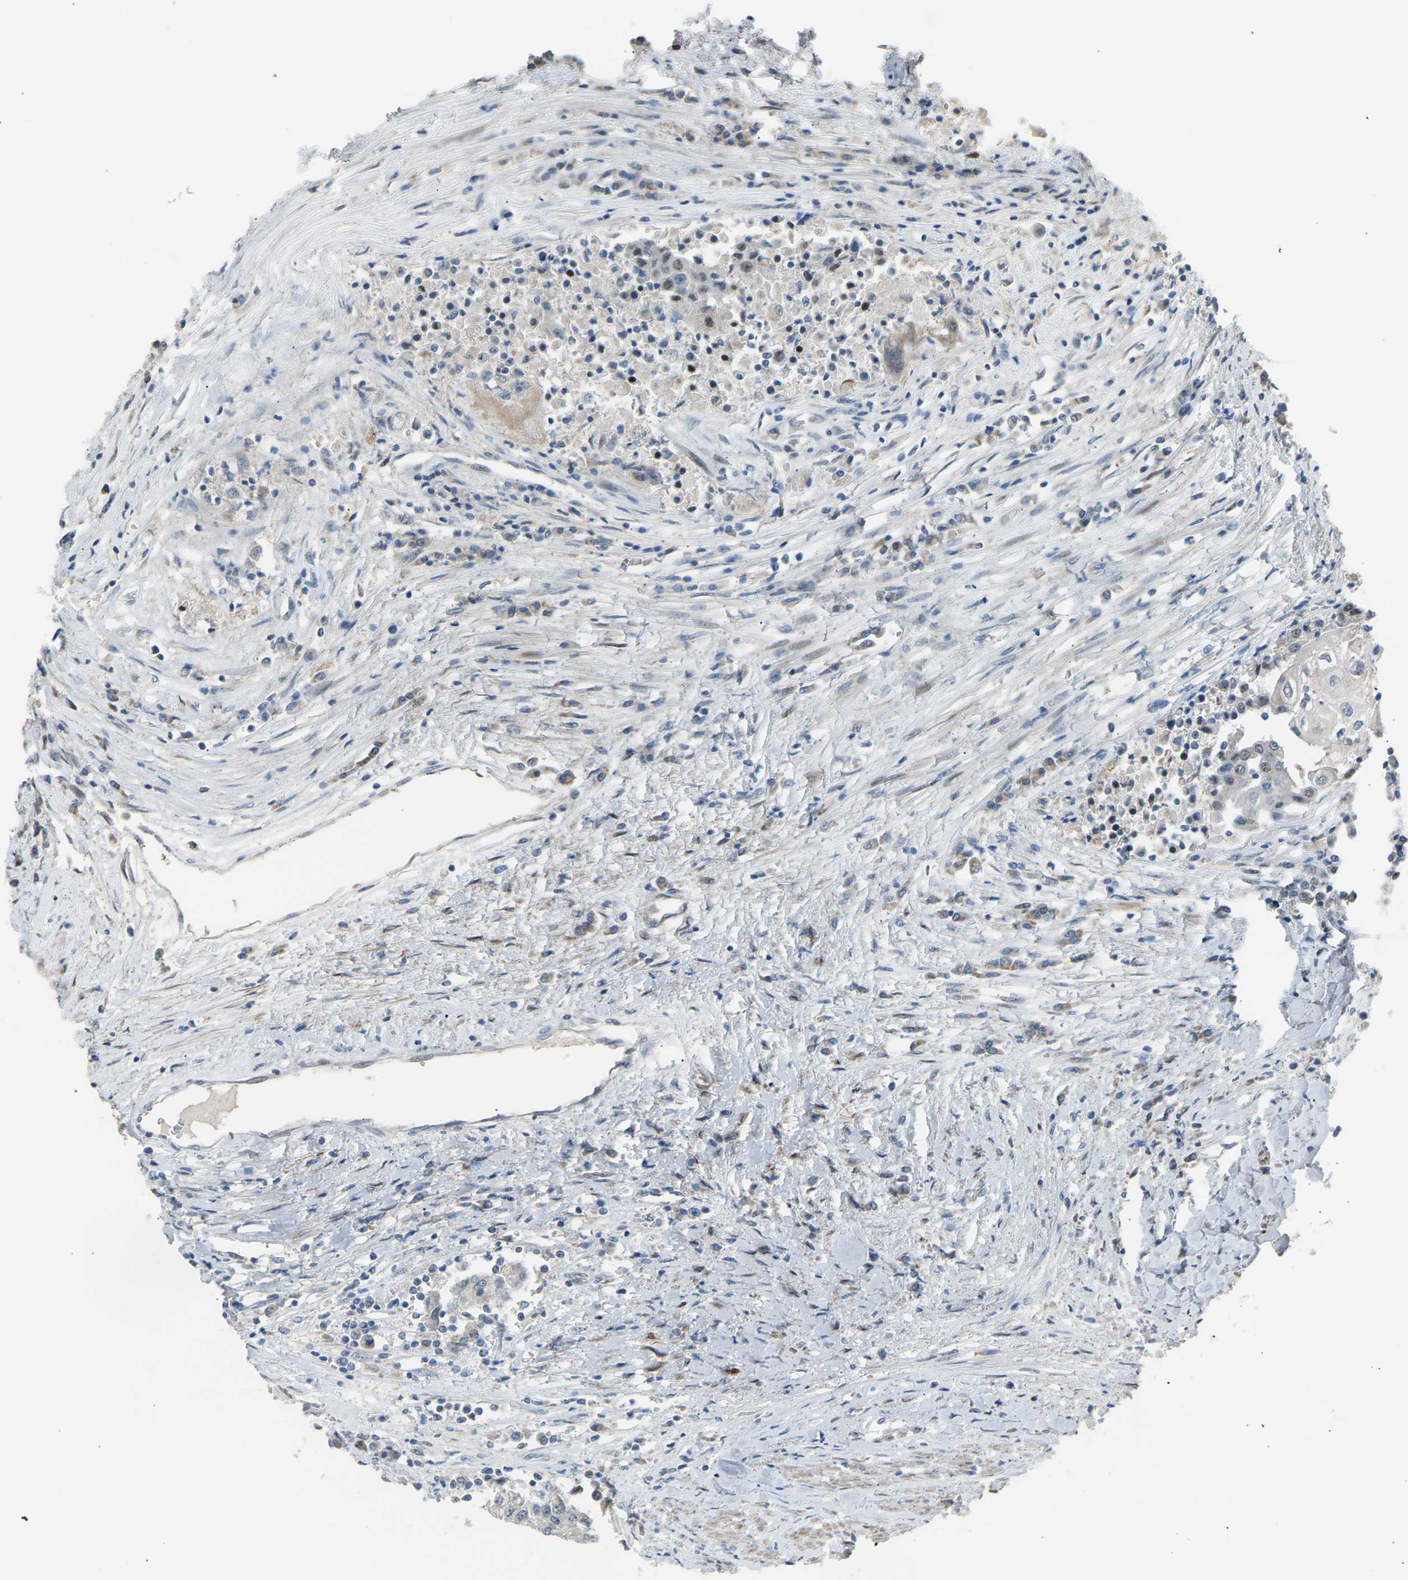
{"staining": {"intensity": "negative", "quantity": "none", "location": "none"}, "tissue": "urothelial cancer", "cell_type": "Tumor cells", "image_type": "cancer", "snomed": [{"axis": "morphology", "description": "Urothelial carcinoma, High grade"}, {"axis": "topography", "description": "Urinary bladder"}], "caption": "IHC photomicrograph of high-grade urothelial carcinoma stained for a protein (brown), which displays no positivity in tumor cells. (DAB IHC visualized using brightfield microscopy, high magnification).", "gene": "VPS41", "patient": {"sex": "female", "age": 85}}